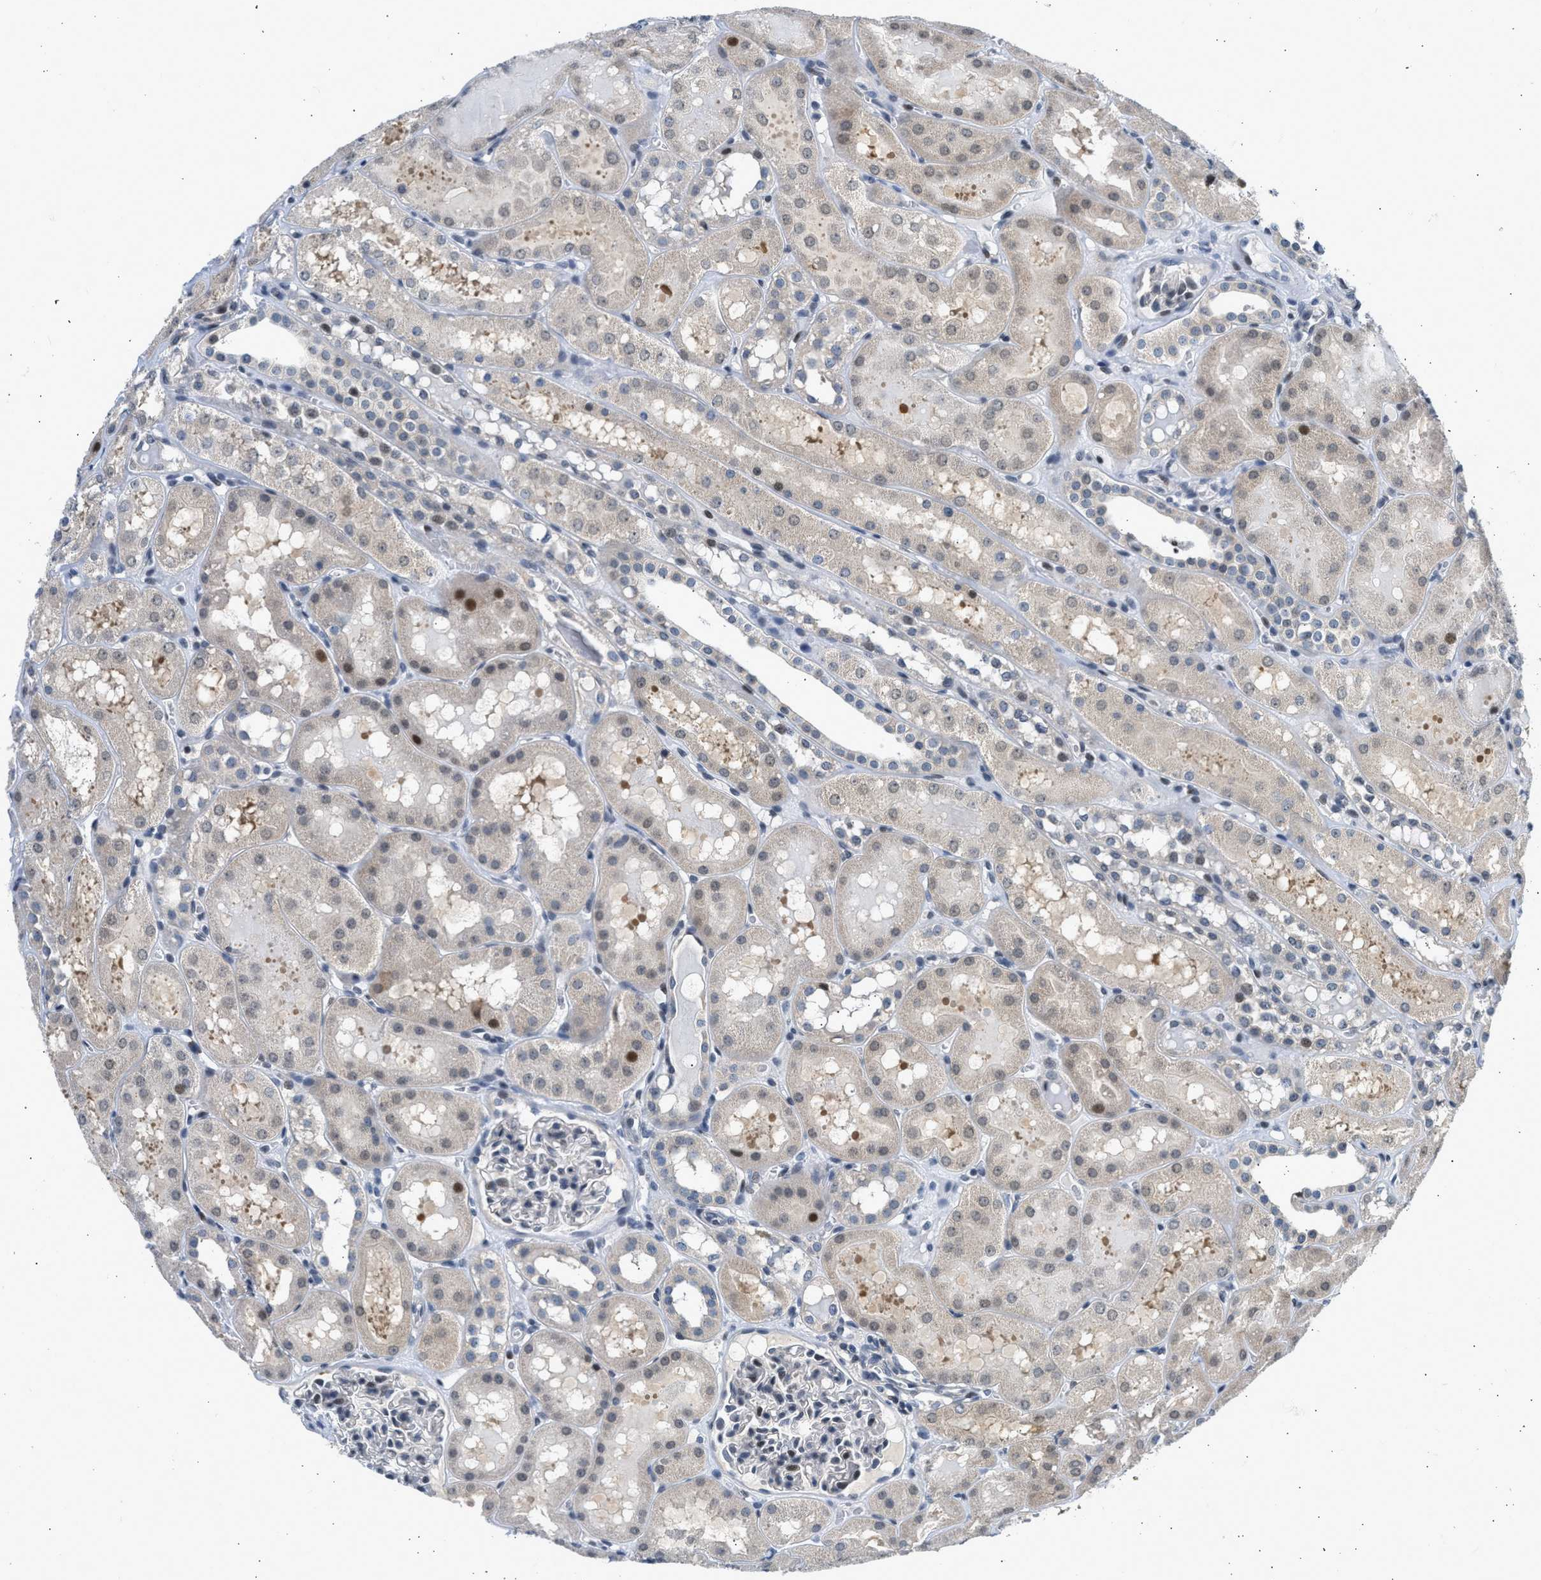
{"staining": {"intensity": "moderate", "quantity": "<25%", "location": "nuclear"}, "tissue": "kidney", "cell_type": "Cells in glomeruli", "image_type": "normal", "snomed": [{"axis": "morphology", "description": "Normal tissue, NOS"}, {"axis": "topography", "description": "Kidney"}, {"axis": "topography", "description": "Urinary bladder"}], "caption": "Immunohistochemical staining of benign kidney shows <25% levels of moderate nuclear protein positivity in approximately <25% of cells in glomeruli. (DAB (3,3'-diaminobenzidine) IHC with brightfield microscopy, high magnification).", "gene": "OLIG3", "patient": {"sex": "male", "age": 16}}